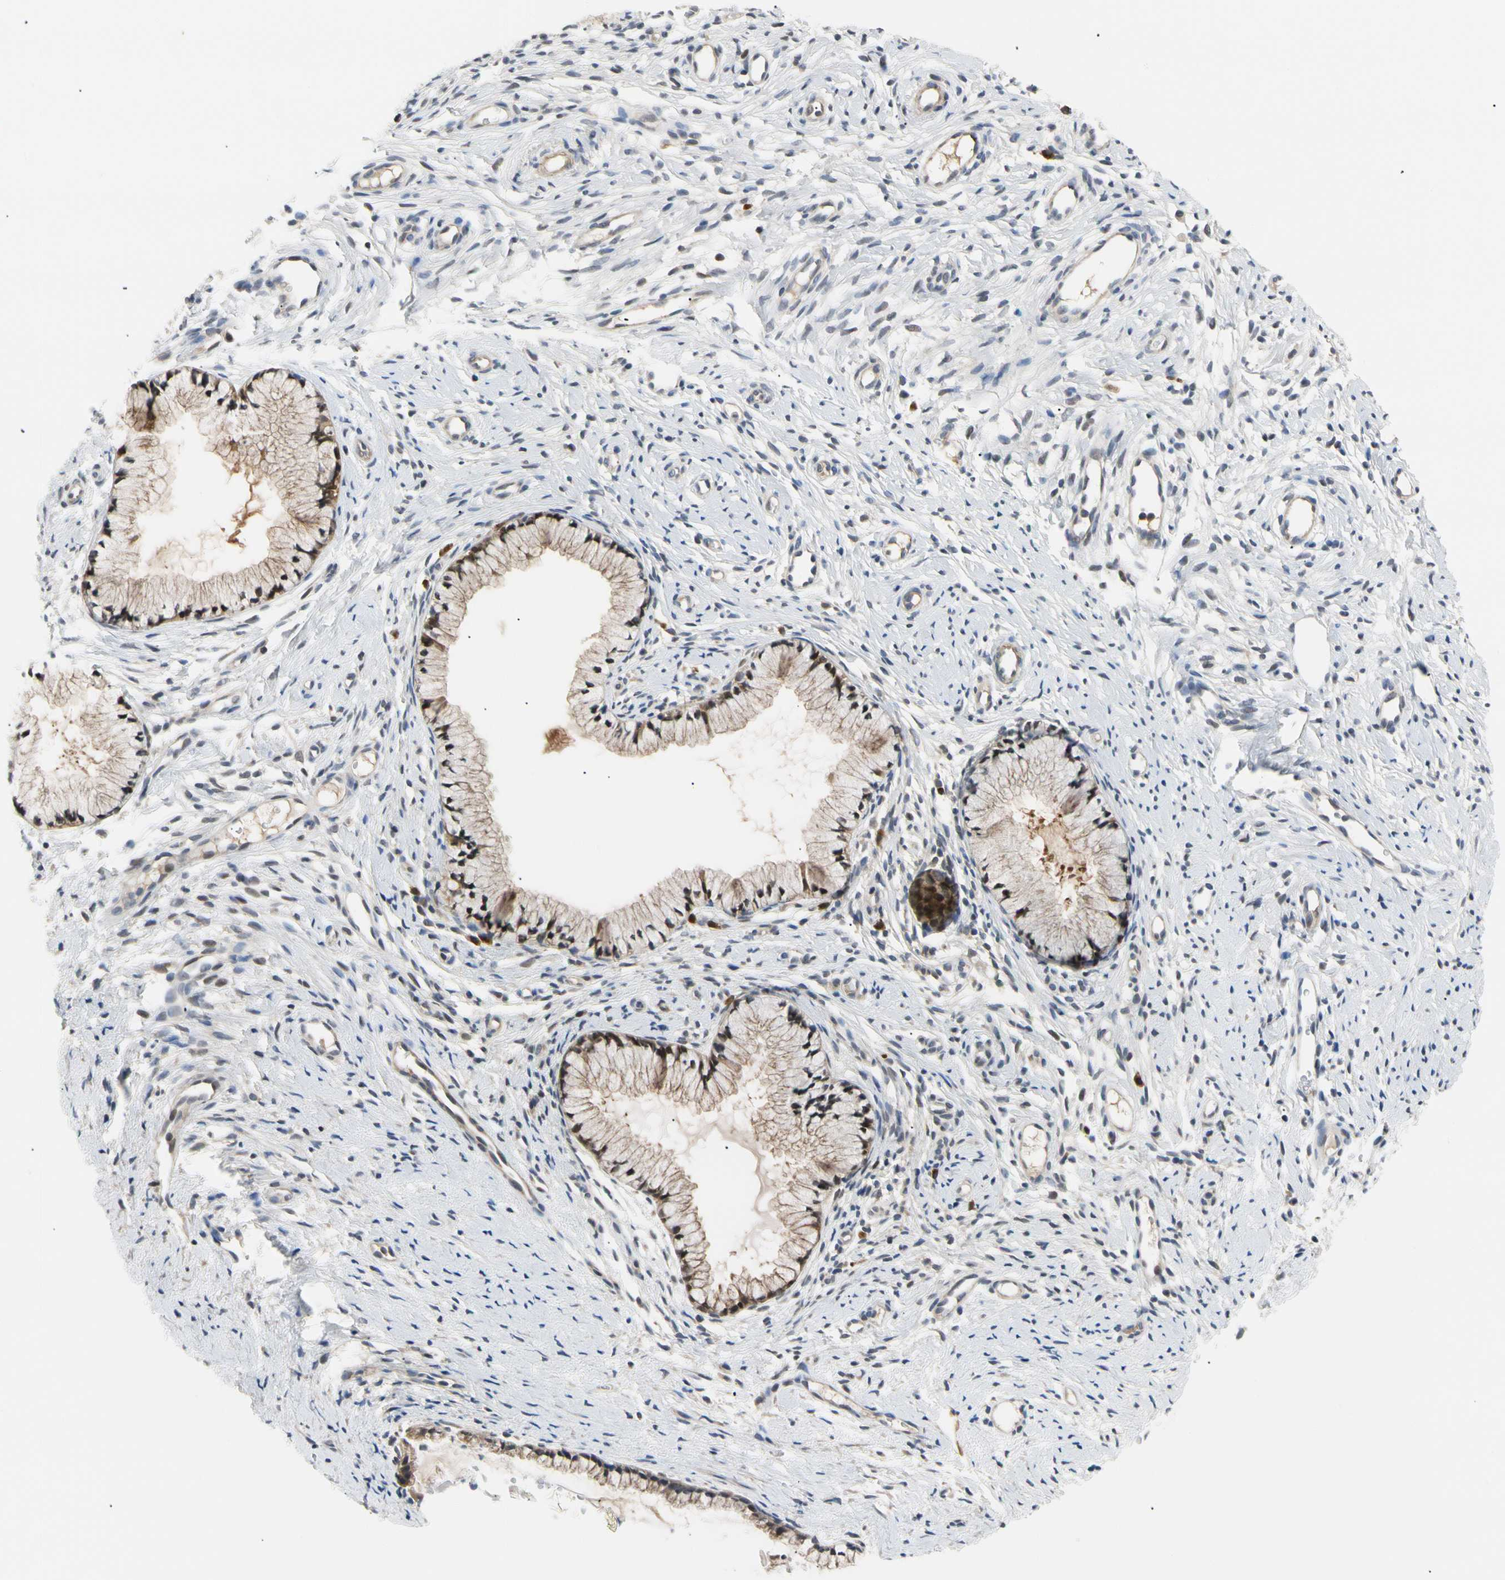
{"staining": {"intensity": "moderate", "quantity": "25%-75%", "location": "nuclear"}, "tissue": "cervix", "cell_type": "Glandular cells", "image_type": "normal", "snomed": [{"axis": "morphology", "description": "Normal tissue, NOS"}, {"axis": "topography", "description": "Cervix"}], "caption": "Moderate nuclear protein positivity is present in approximately 25%-75% of glandular cells in cervix. The protein of interest is shown in brown color, while the nuclei are stained blue.", "gene": "SEC23B", "patient": {"sex": "female", "age": 82}}